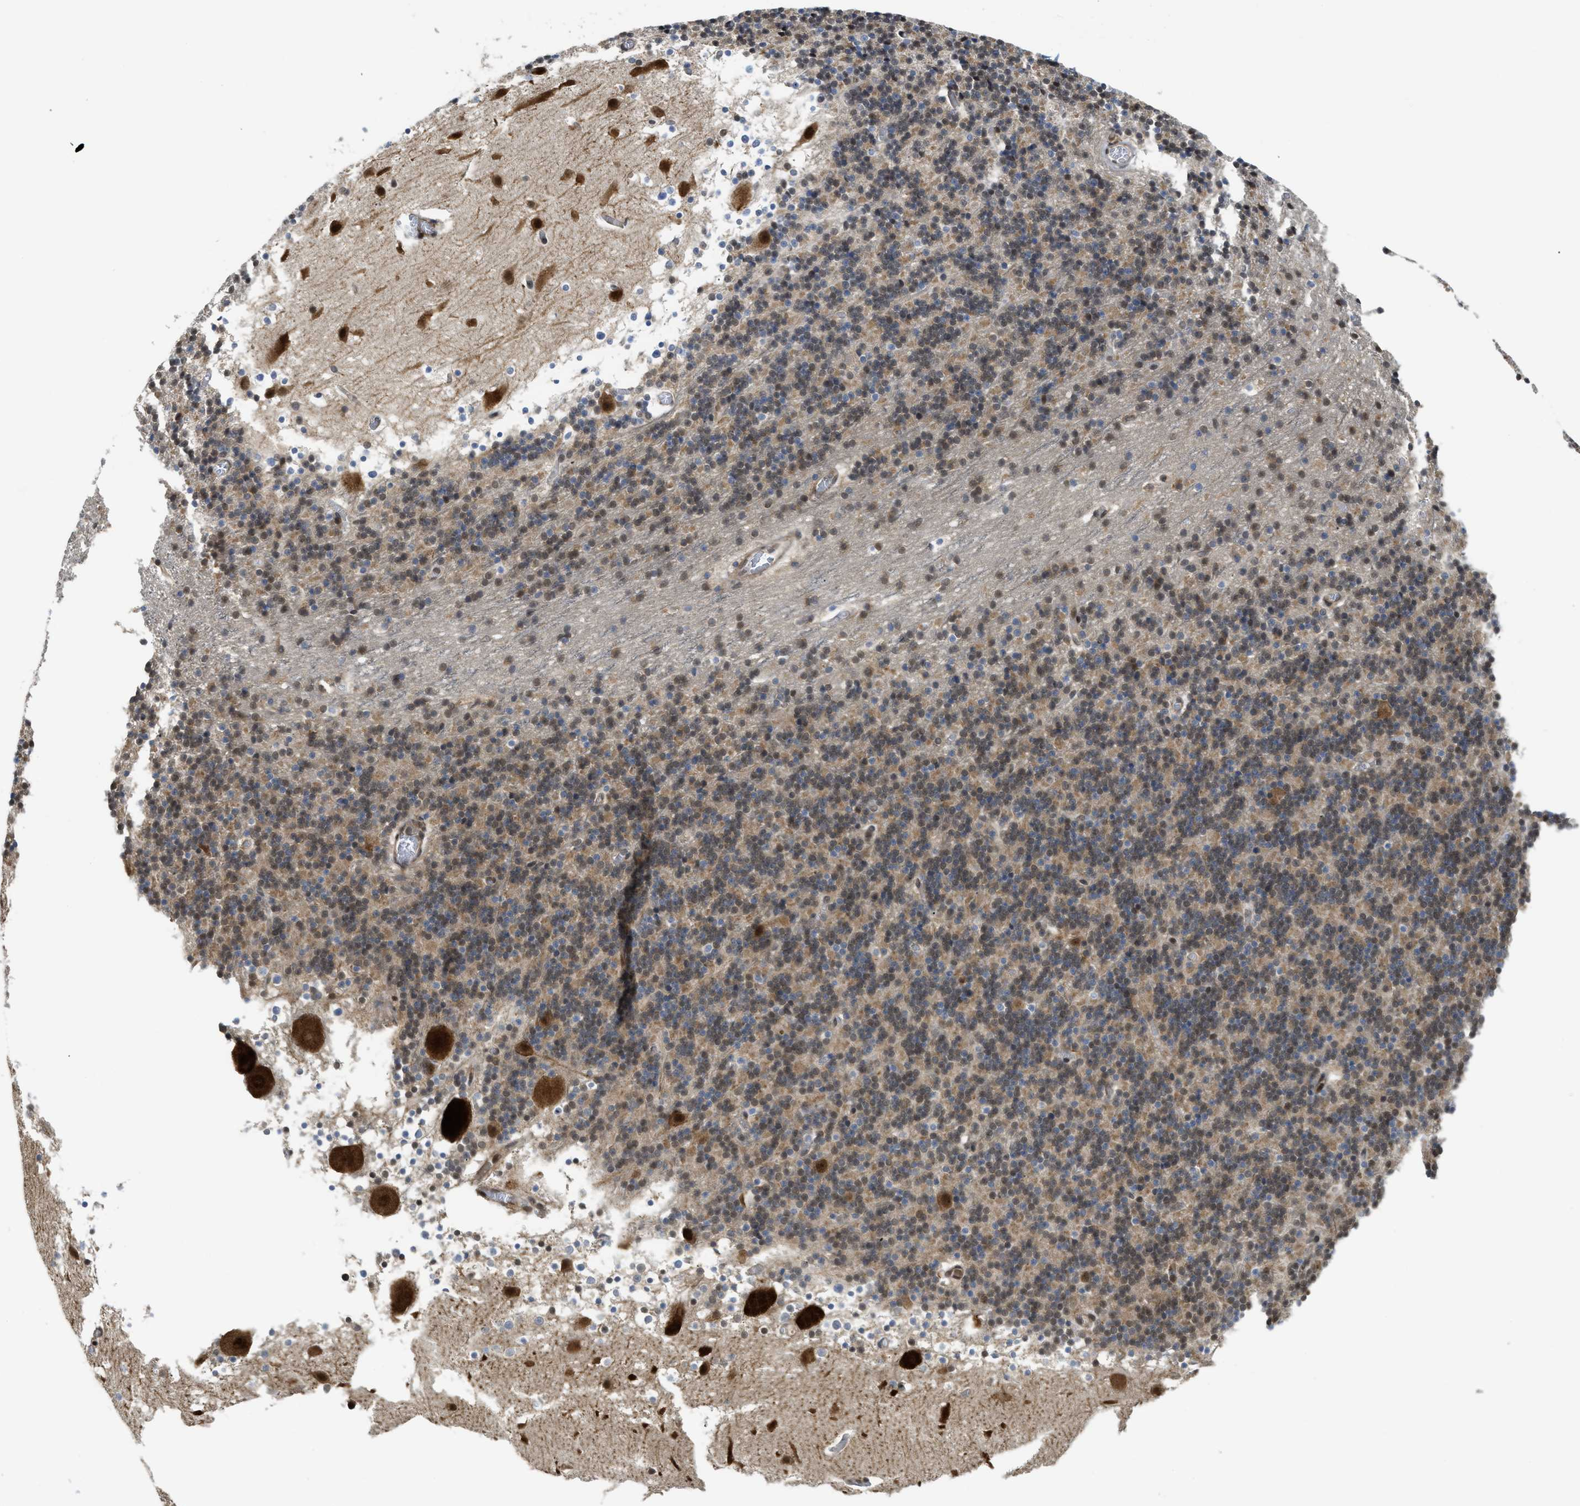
{"staining": {"intensity": "moderate", "quantity": "25%-75%", "location": "cytoplasmic/membranous"}, "tissue": "cerebellum", "cell_type": "Cells in granular layer", "image_type": "normal", "snomed": [{"axis": "morphology", "description": "Normal tissue, NOS"}, {"axis": "topography", "description": "Cerebellum"}], "caption": "Human cerebellum stained with a brown dye reveals moderate cytoplasmic/membranous positive expression in approximately 25%-75% of cells in granular layer.", "gene": "TACC1", "patient": {"sex": "male", "age": 45}}